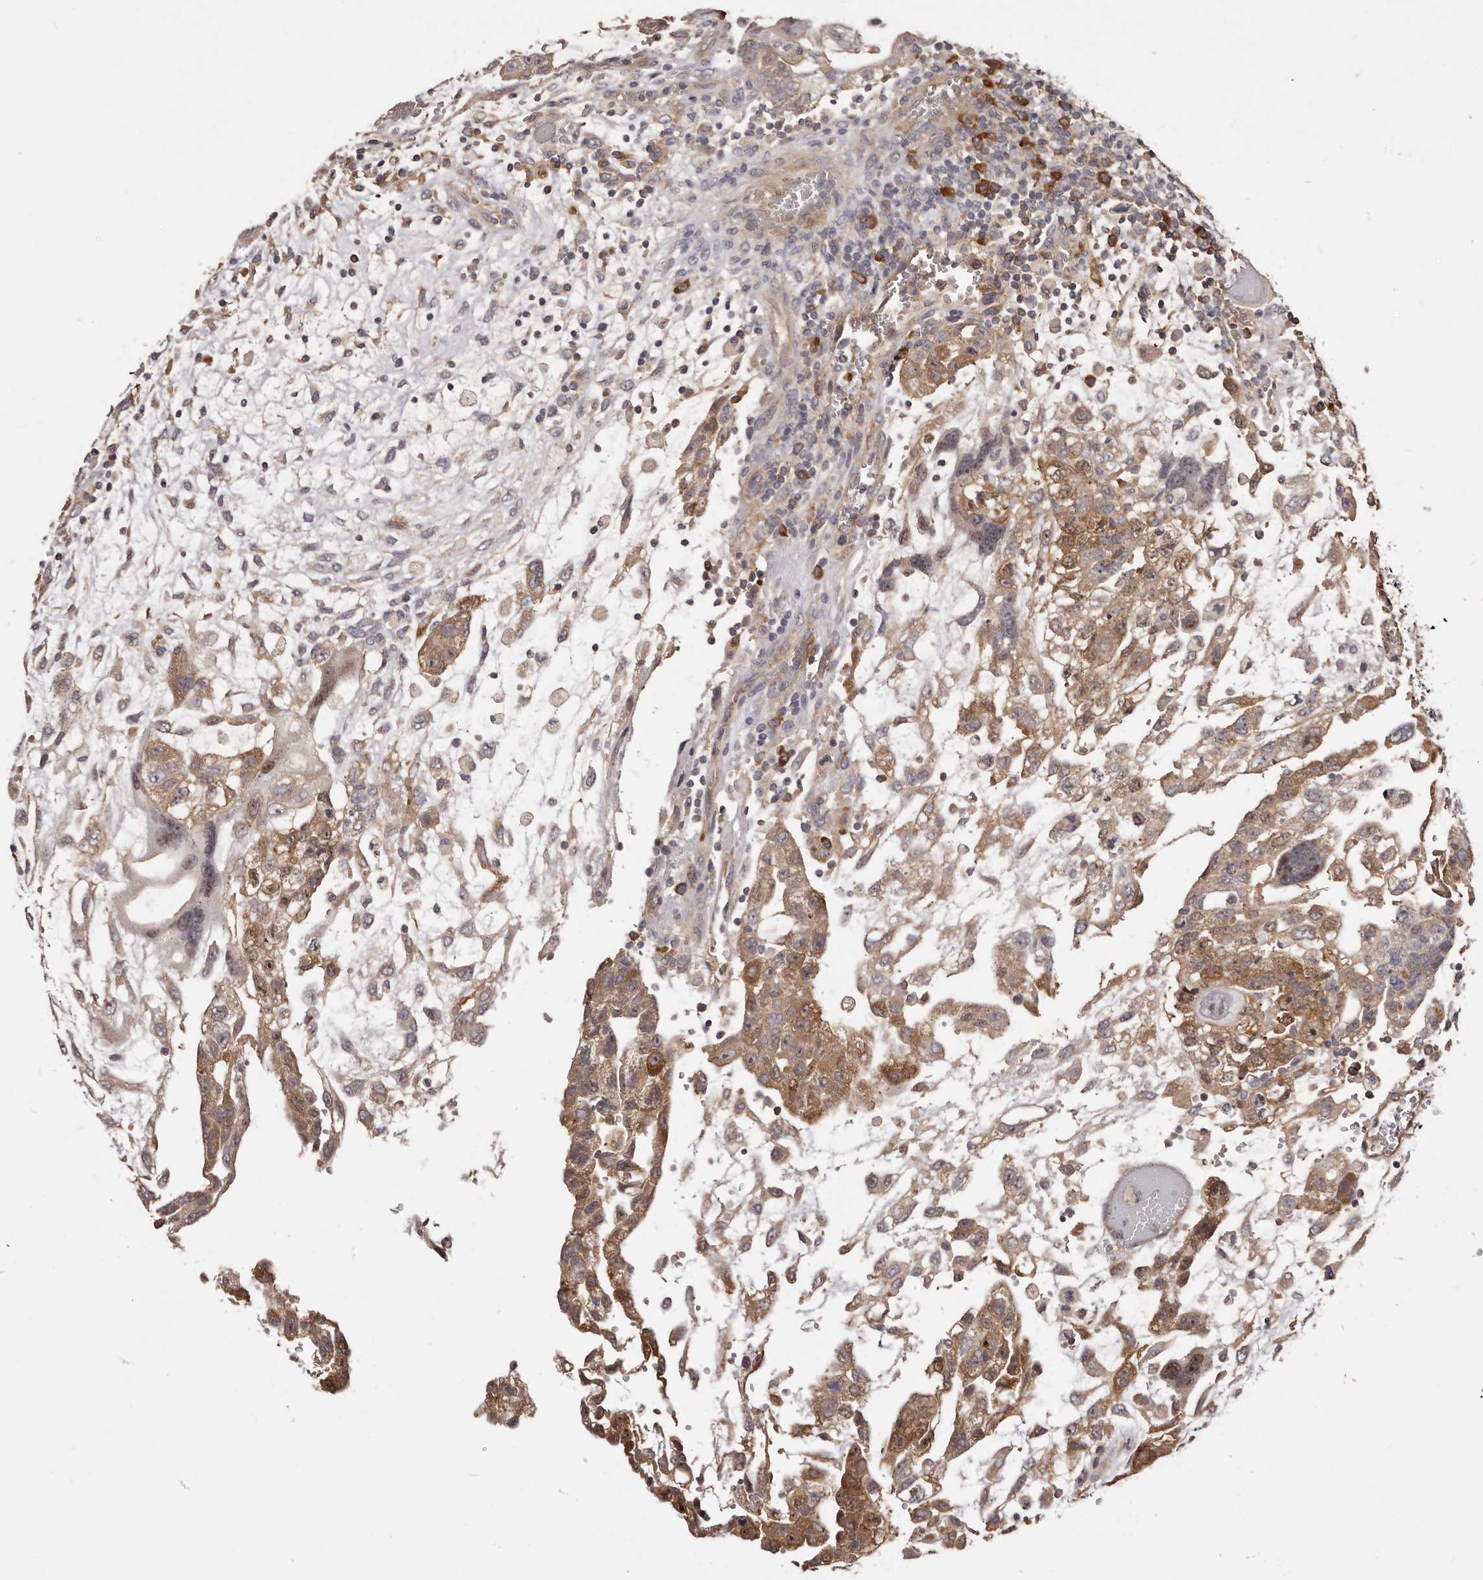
{"staining": {"intensity": "moderate", "quantity": ">75%", "location": "cytoplasmic/membranous"}, "tissue": "testis cancer", "cell_type": "Tumor cells", "image_type": "cancer", "snomed": [{"axis": "morphology", "description": "Carcinoma, Embryonal, NOS"}, {"axis": "topography", "description": "Testis"}], "caption": "An IHC histopathology image of neoplastic tissue is shown. Protein staining in brown shows moderate cytoplasmic/membranous positivity in testis cancer (embryonal carcinoma) within tumor cells.", "gene": "LTV1", "patient": {"sex": "male", "age": 36}}